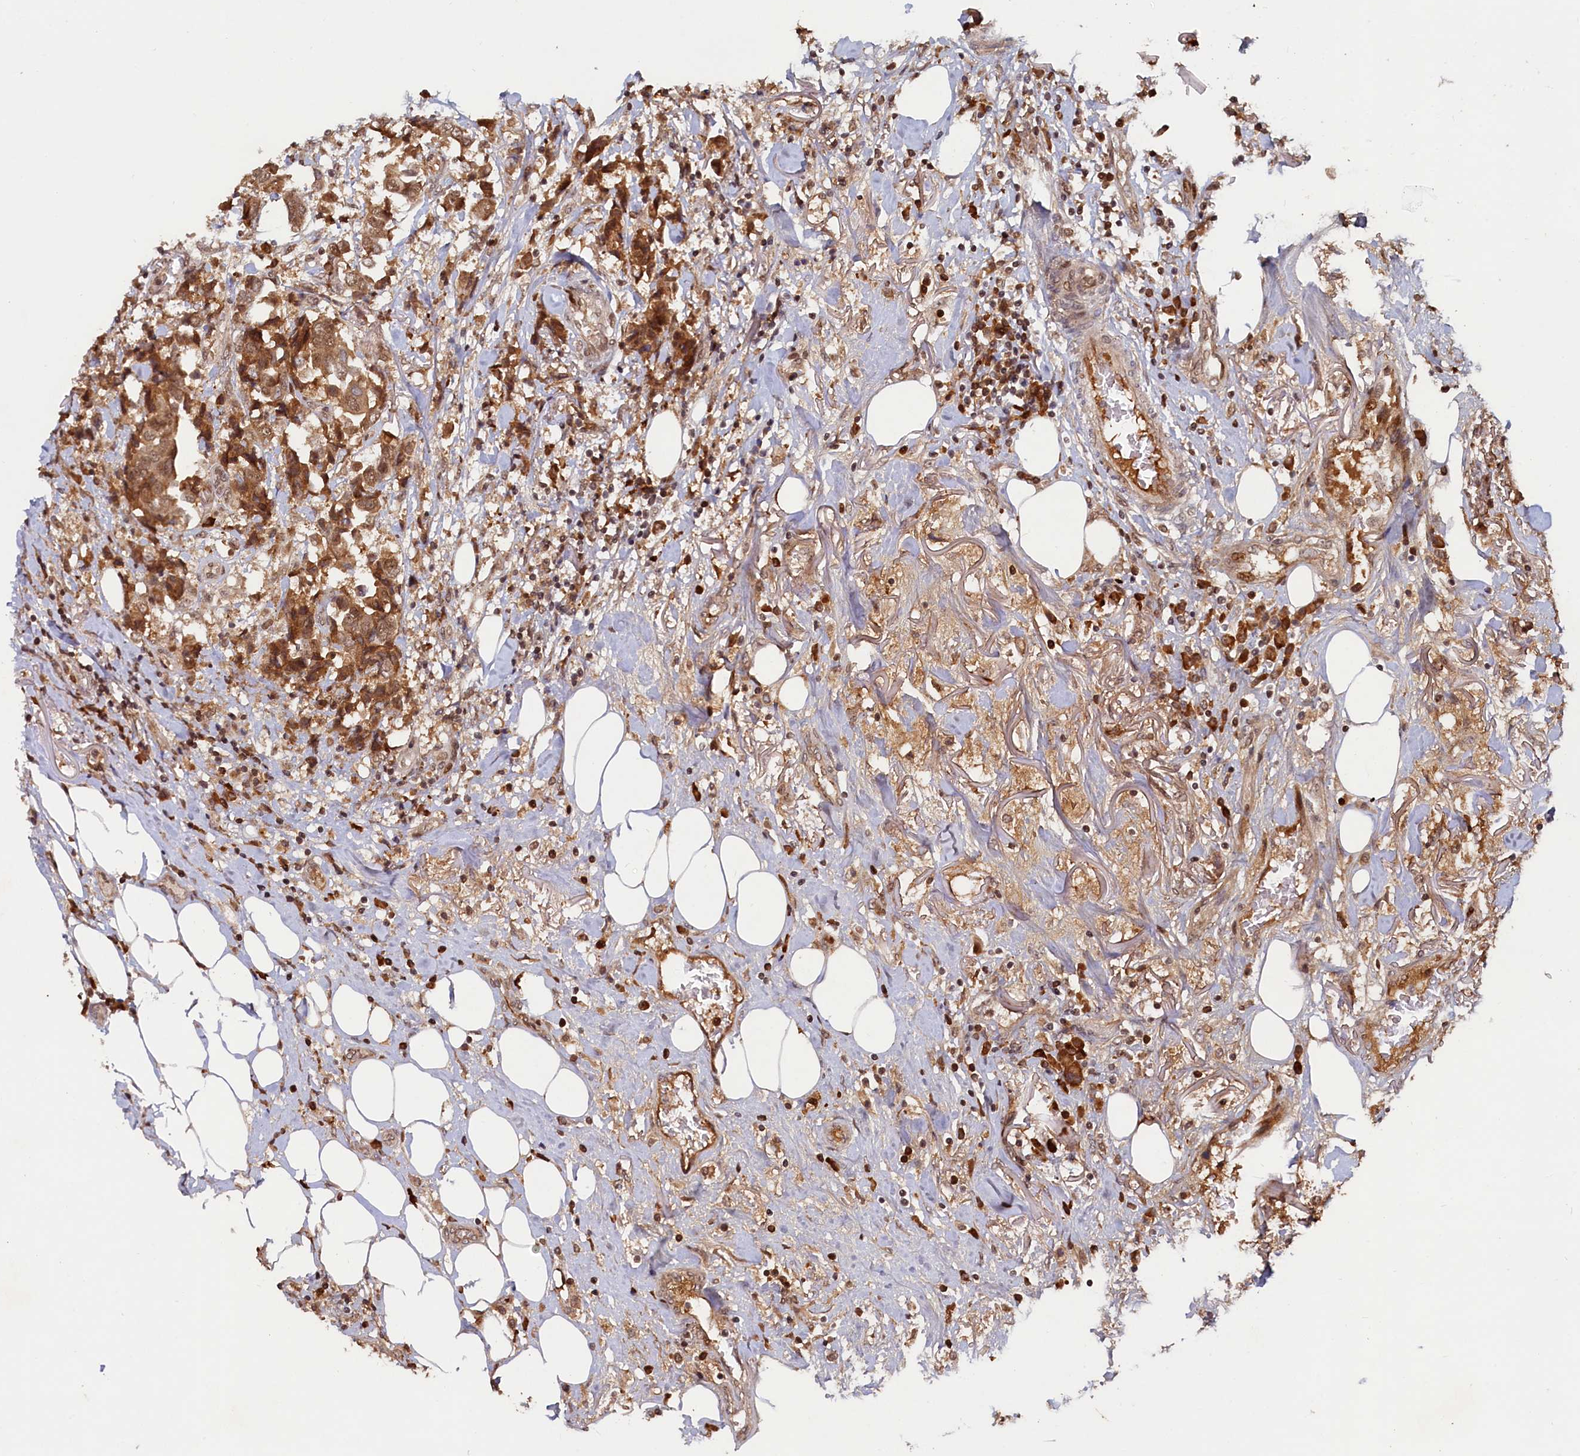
{"staining": {"intensity": "moderate", "quantity": ">75%", "location": "cytoplasmic/membranous,nuclear"}, "tissue": "breast cancer", "cell_type": "Tumor cells", "image_type": "cancer", "snomed": [{"axis": "morphology", "description": "Duct carcinoma"}, {"axis": "topography", "description": "Breast"}], "caption": "Tumor cells show medium levels of moderate cytoplasmic/membranous and nuclear expression in approximately >75% of cells in breast cancer (intraductal carcinoma).", "gene": "TRAPPC4", "patient": {"sex": "female", "age": 80}}